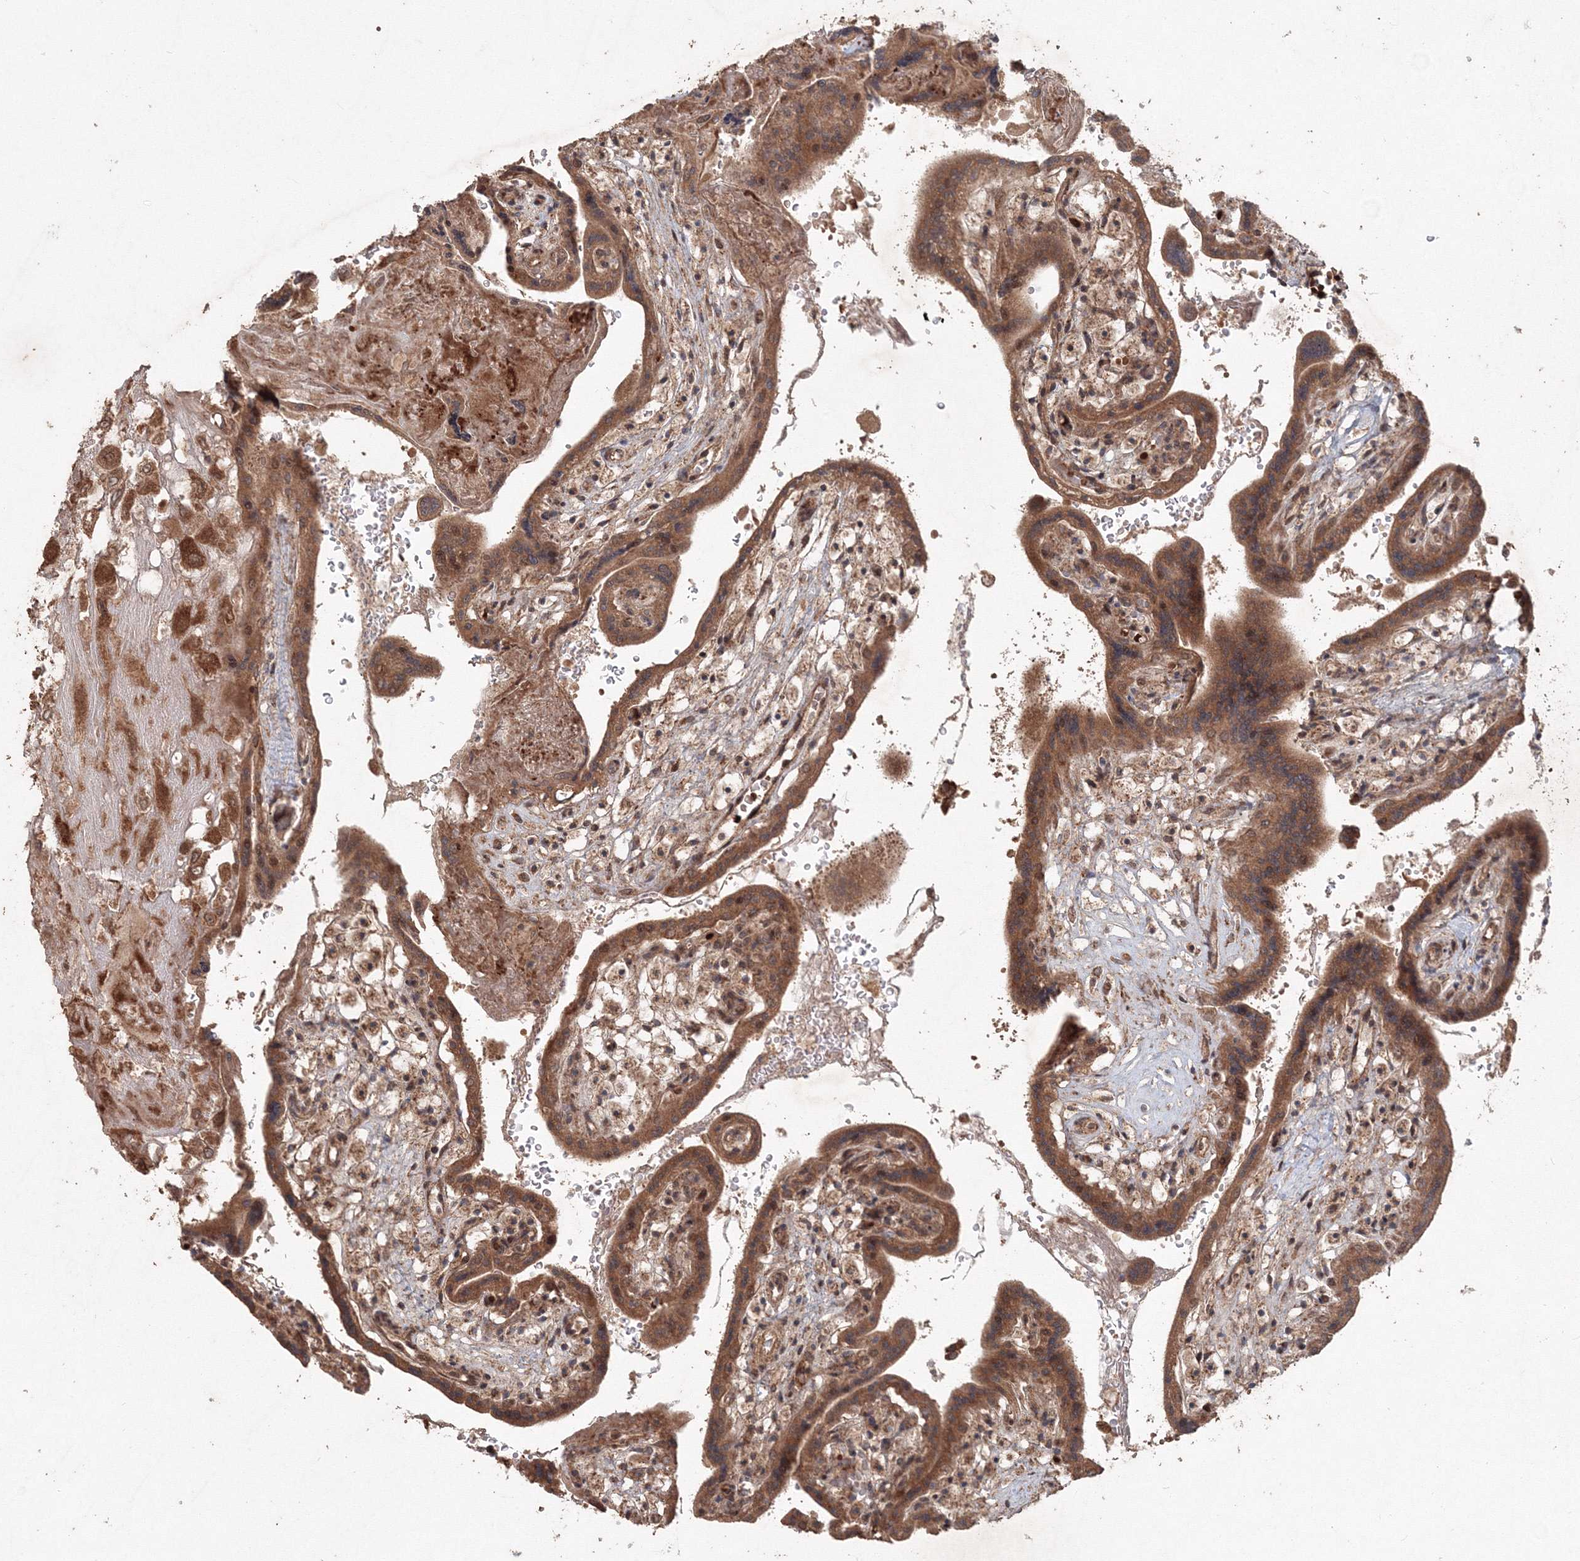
{"staining": {"intensity": "strong", "quantity": ">75%", "location": "cytoplasmic/membranous"}, "tissue": "placenta", "cell_type": "Decidual cells", "image_type": "normal", "snomed": [{"axis": "morphology", "description": "Normal tissue, NOS"}, {"axis": "topography", "description": "Placenta"}], "caption": "Protein analysis of unremarkable placenta exhibits strong cytoplasmic/membranous staining in about >75% of decidual cells. The staining was performed using DAB, with brown indicating positive protein expression. Nuclei are stained blue with hematoxylin.", "gene": "ANAPC16", "patient": {"sex": "female", "age": 37}}